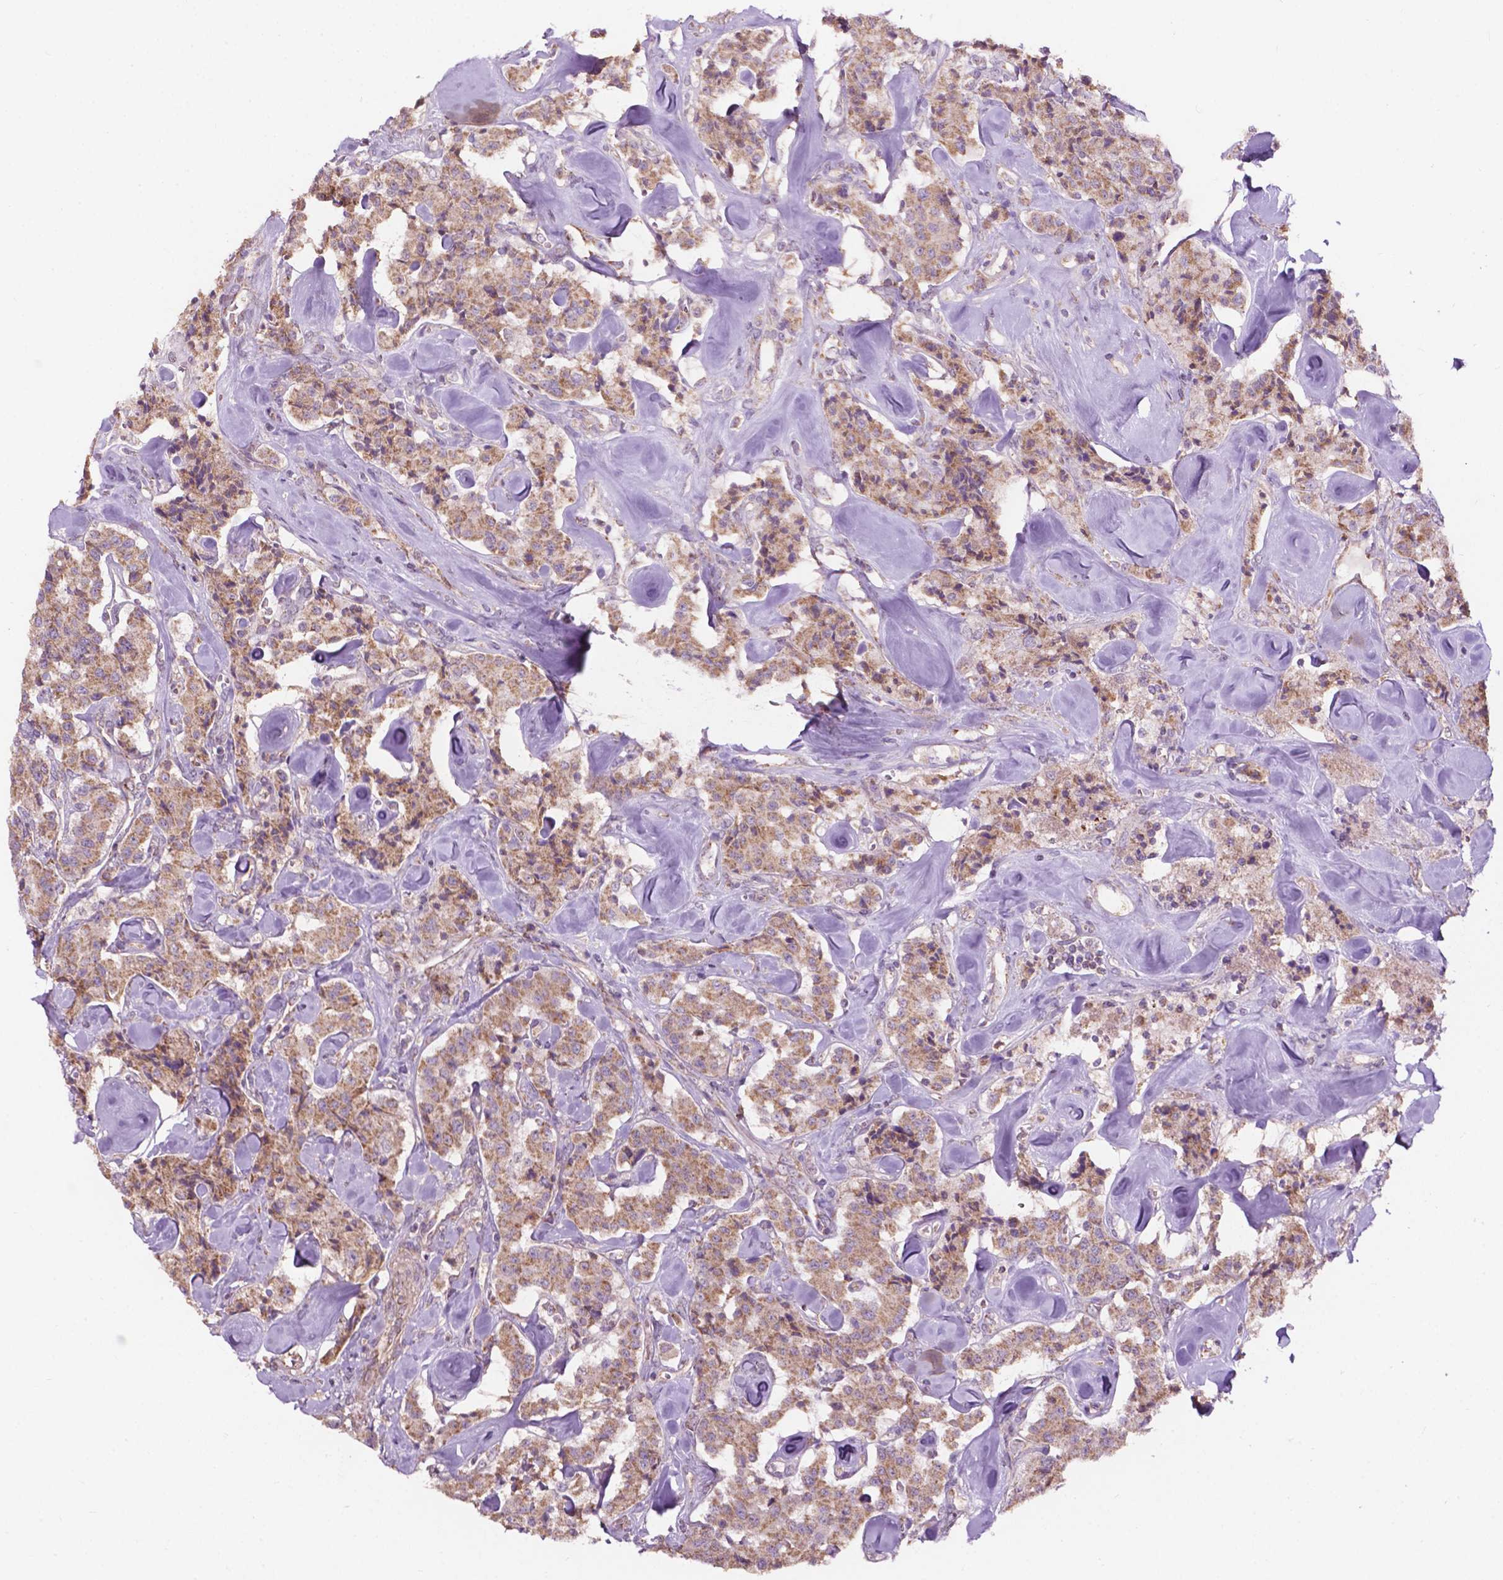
{"staining": {"intensity": "moderate", "quantity": ">75%", "location": "cytoplasmic/membranous"}, "tissue": "carcinoid", "cell_type": "Tumor cells", "image_type": "cancer", "snomed": [{"axis": "morphology", "description": "Carcinoid, malignant, NOS"}, {"axis": "topography", "description": "Pancreas"}], "caption": "Moderate cytoplasmic/membranous protein staining is present in approximately >75% of tumor cells in carcinoid (malignant). (brown staining indicates protein expression, while blue staining denotes nuclei).", "gene": "NDUFA10", "patient": {"sex": "male", "age": 41}}